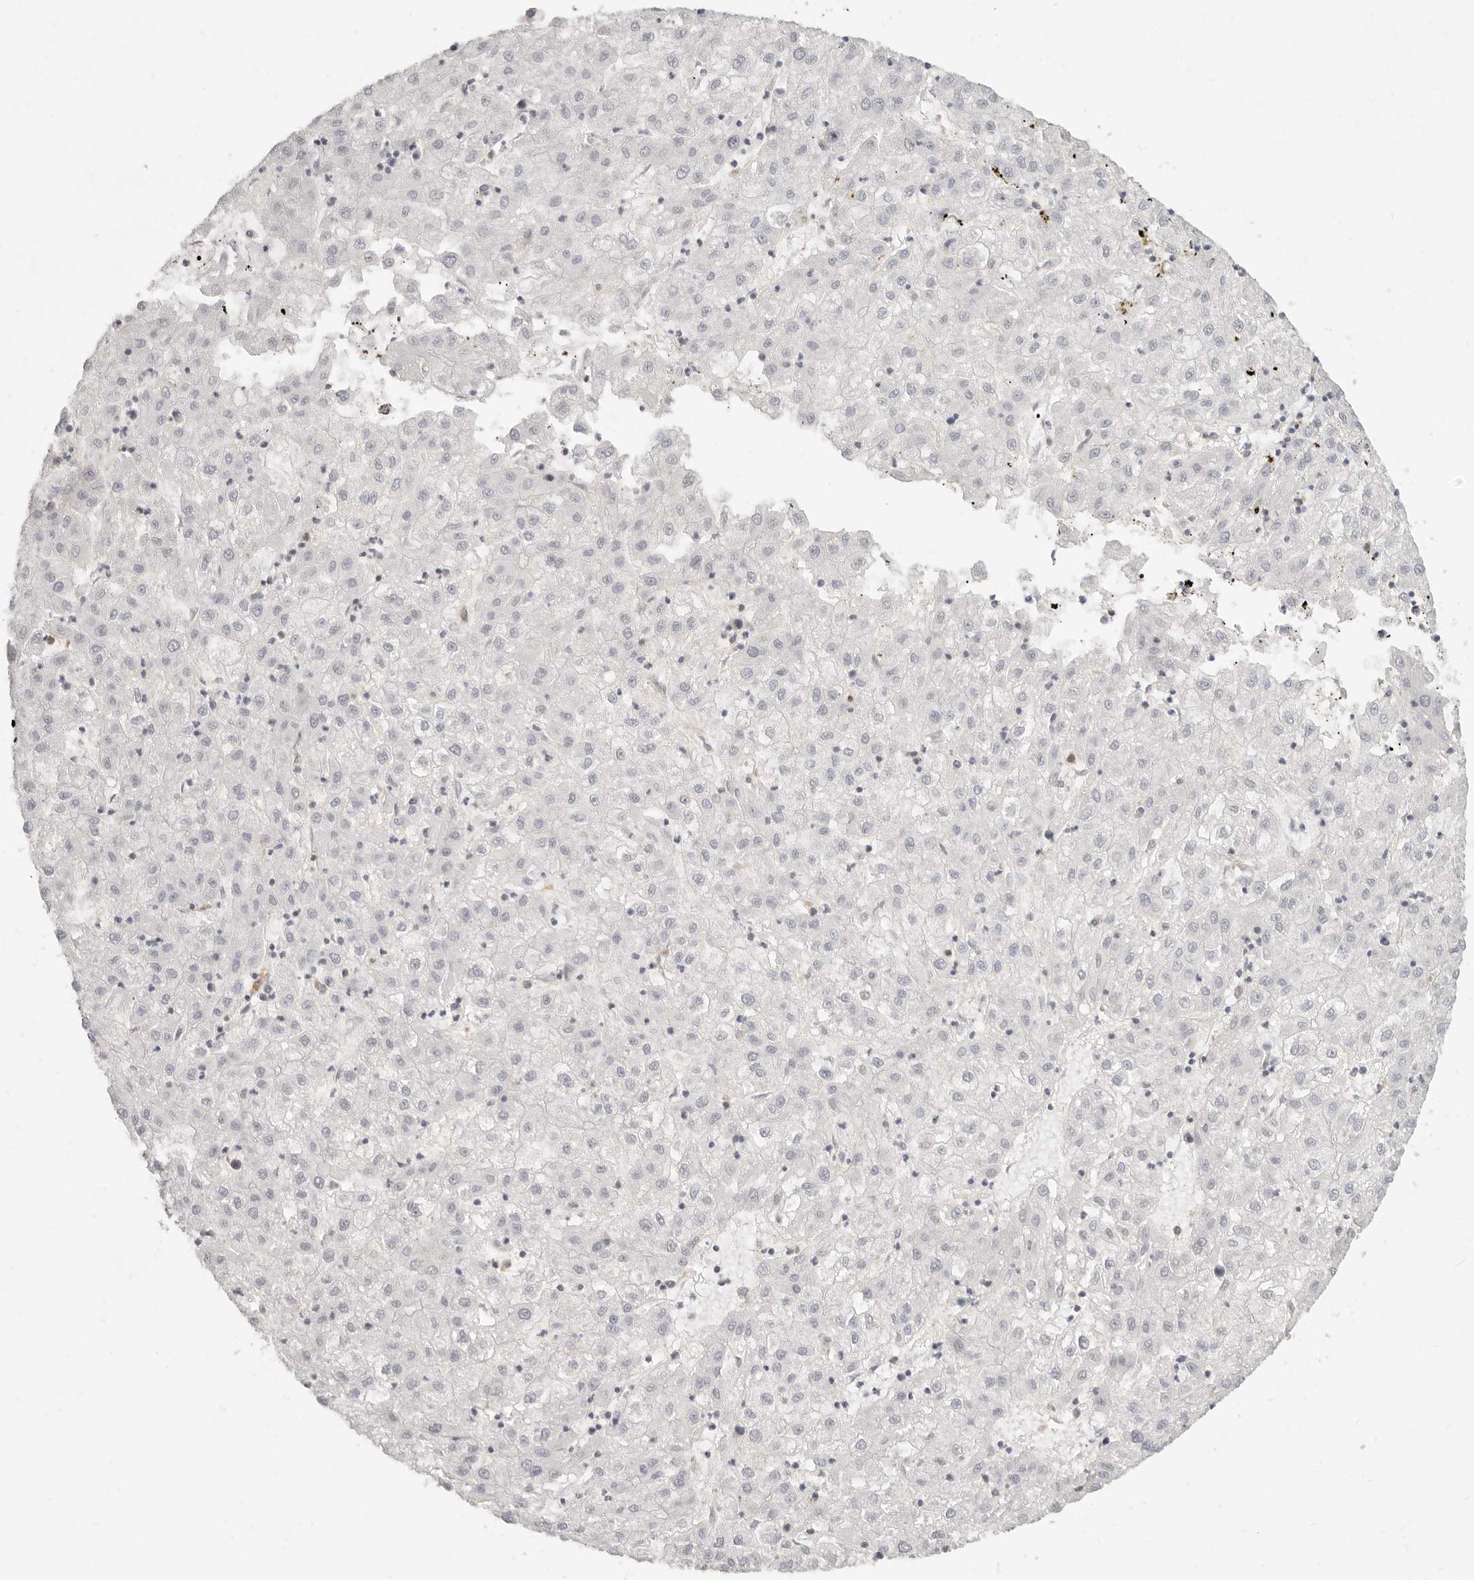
{"staining": {"intensity": "negative", "quantity": "none", "location": "none"}, "tissue": "liver cancer", "cell_type": "Tumor cells", "image_type": "cancer", "snomed": [{"axis": "morphology", "description": "Carcinoma, Hepatocellular, NOS"}, {"axis": "topography", "description": "Liver"}], "caption": "Hepatocellular carcinoma (liver) stained for a protein using IHC displays no expression tumor cells.", "gene": "NIBAN1", "patient": {"sex": "male", "age": 72}}